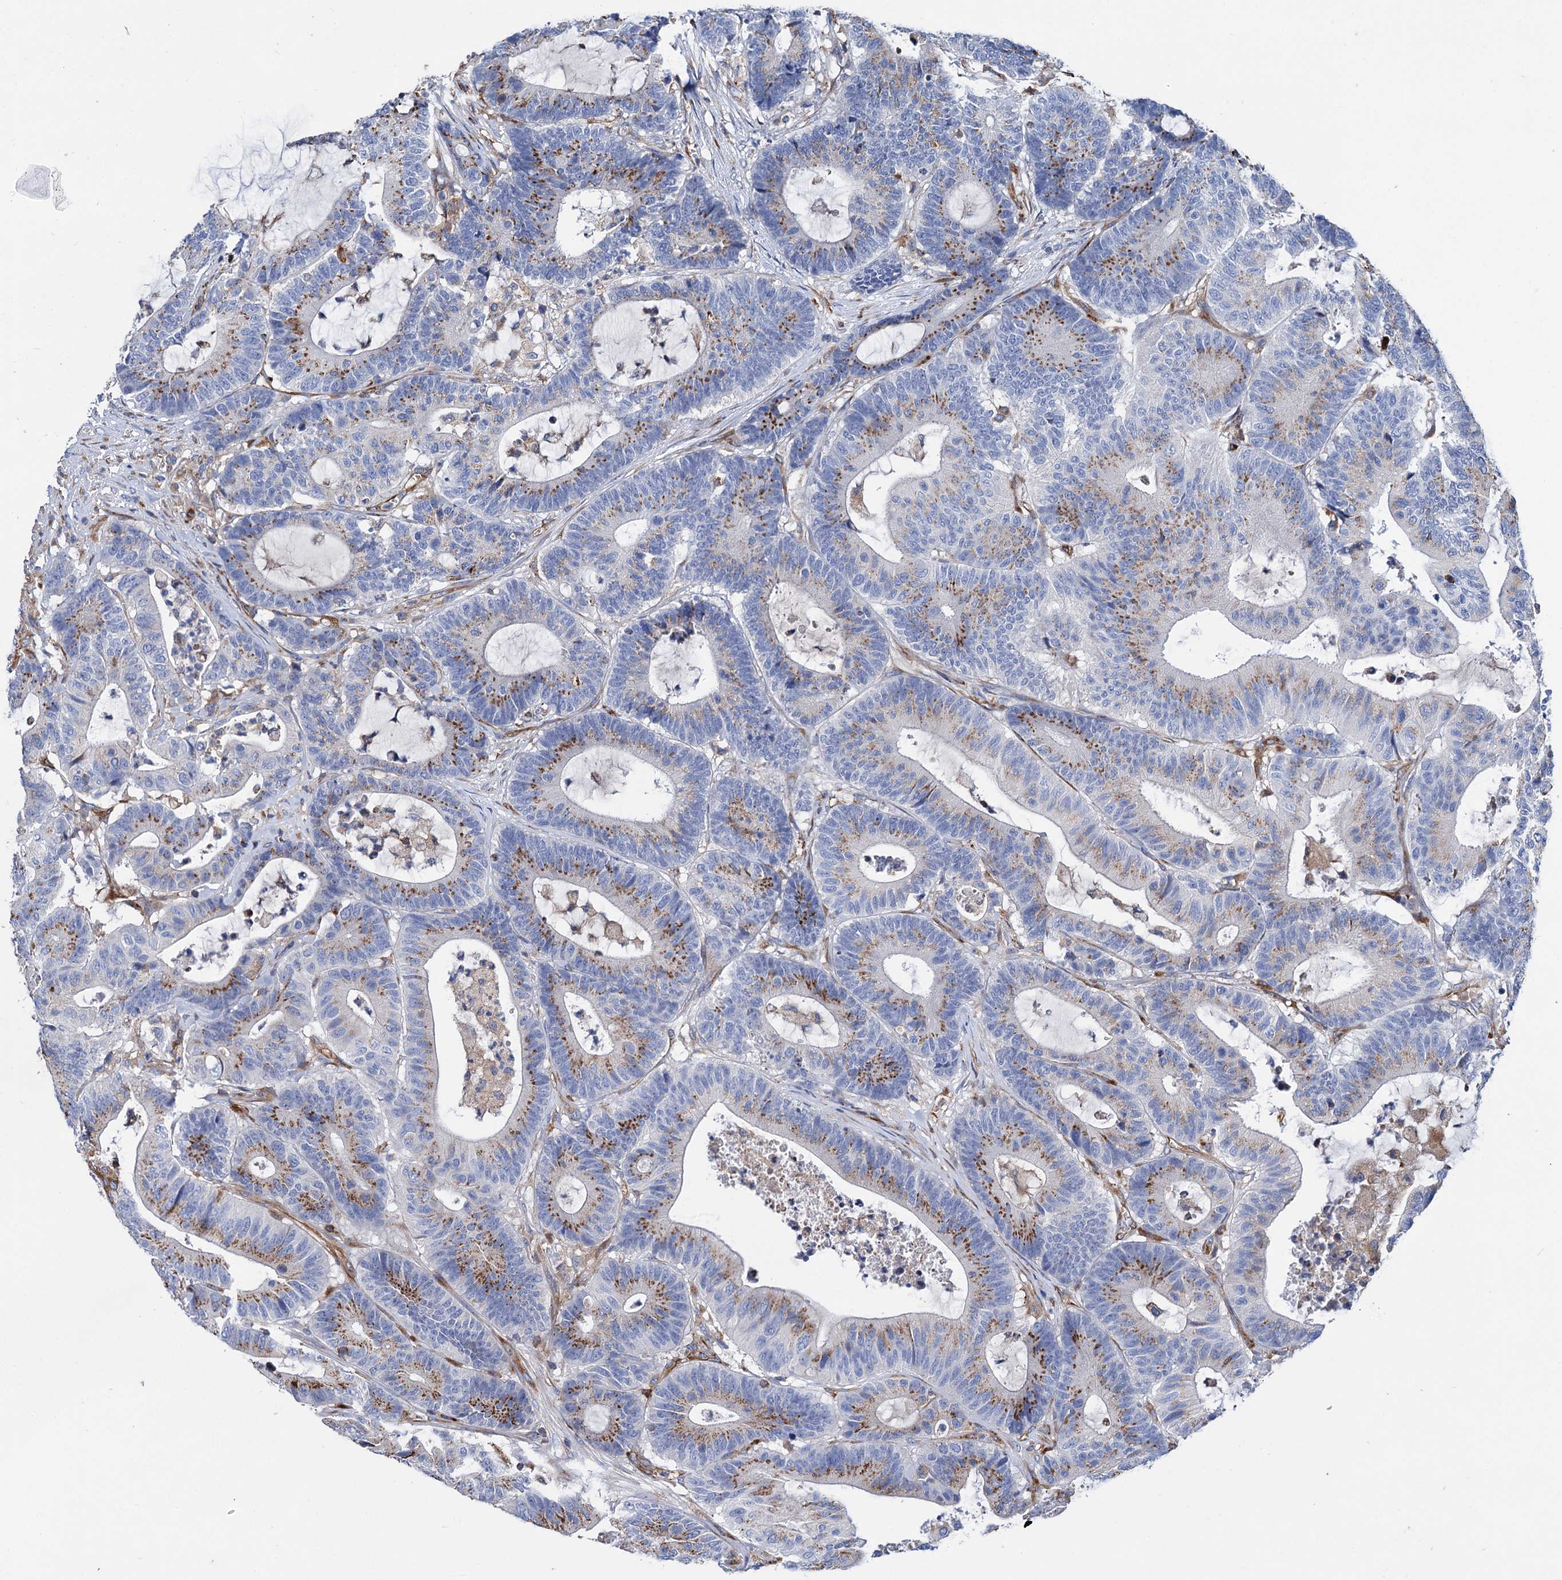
{"staining": {"intensity": "moderate", "quantity": ">75%", "location": "cytoplasmic/membranous"}, "tissue": "colorectal cancer", "cell_type": "Tumor cells", "image_type": "cancer", "snomed": [{"axis": "morphology", "description": "Adenocarcinoma, NOS"}, {"axis": "topography", "description": "Colon"}], "caption": "Immunohistochemical staining of human adenocarcinoma (colorectal) demonstrates medium levels of moderate cytoplasmic/membranous protein positivity in about >75% of tumor cells.", "gene": "SCPEP1", "patient": {"sex": "female", "age": 84}}